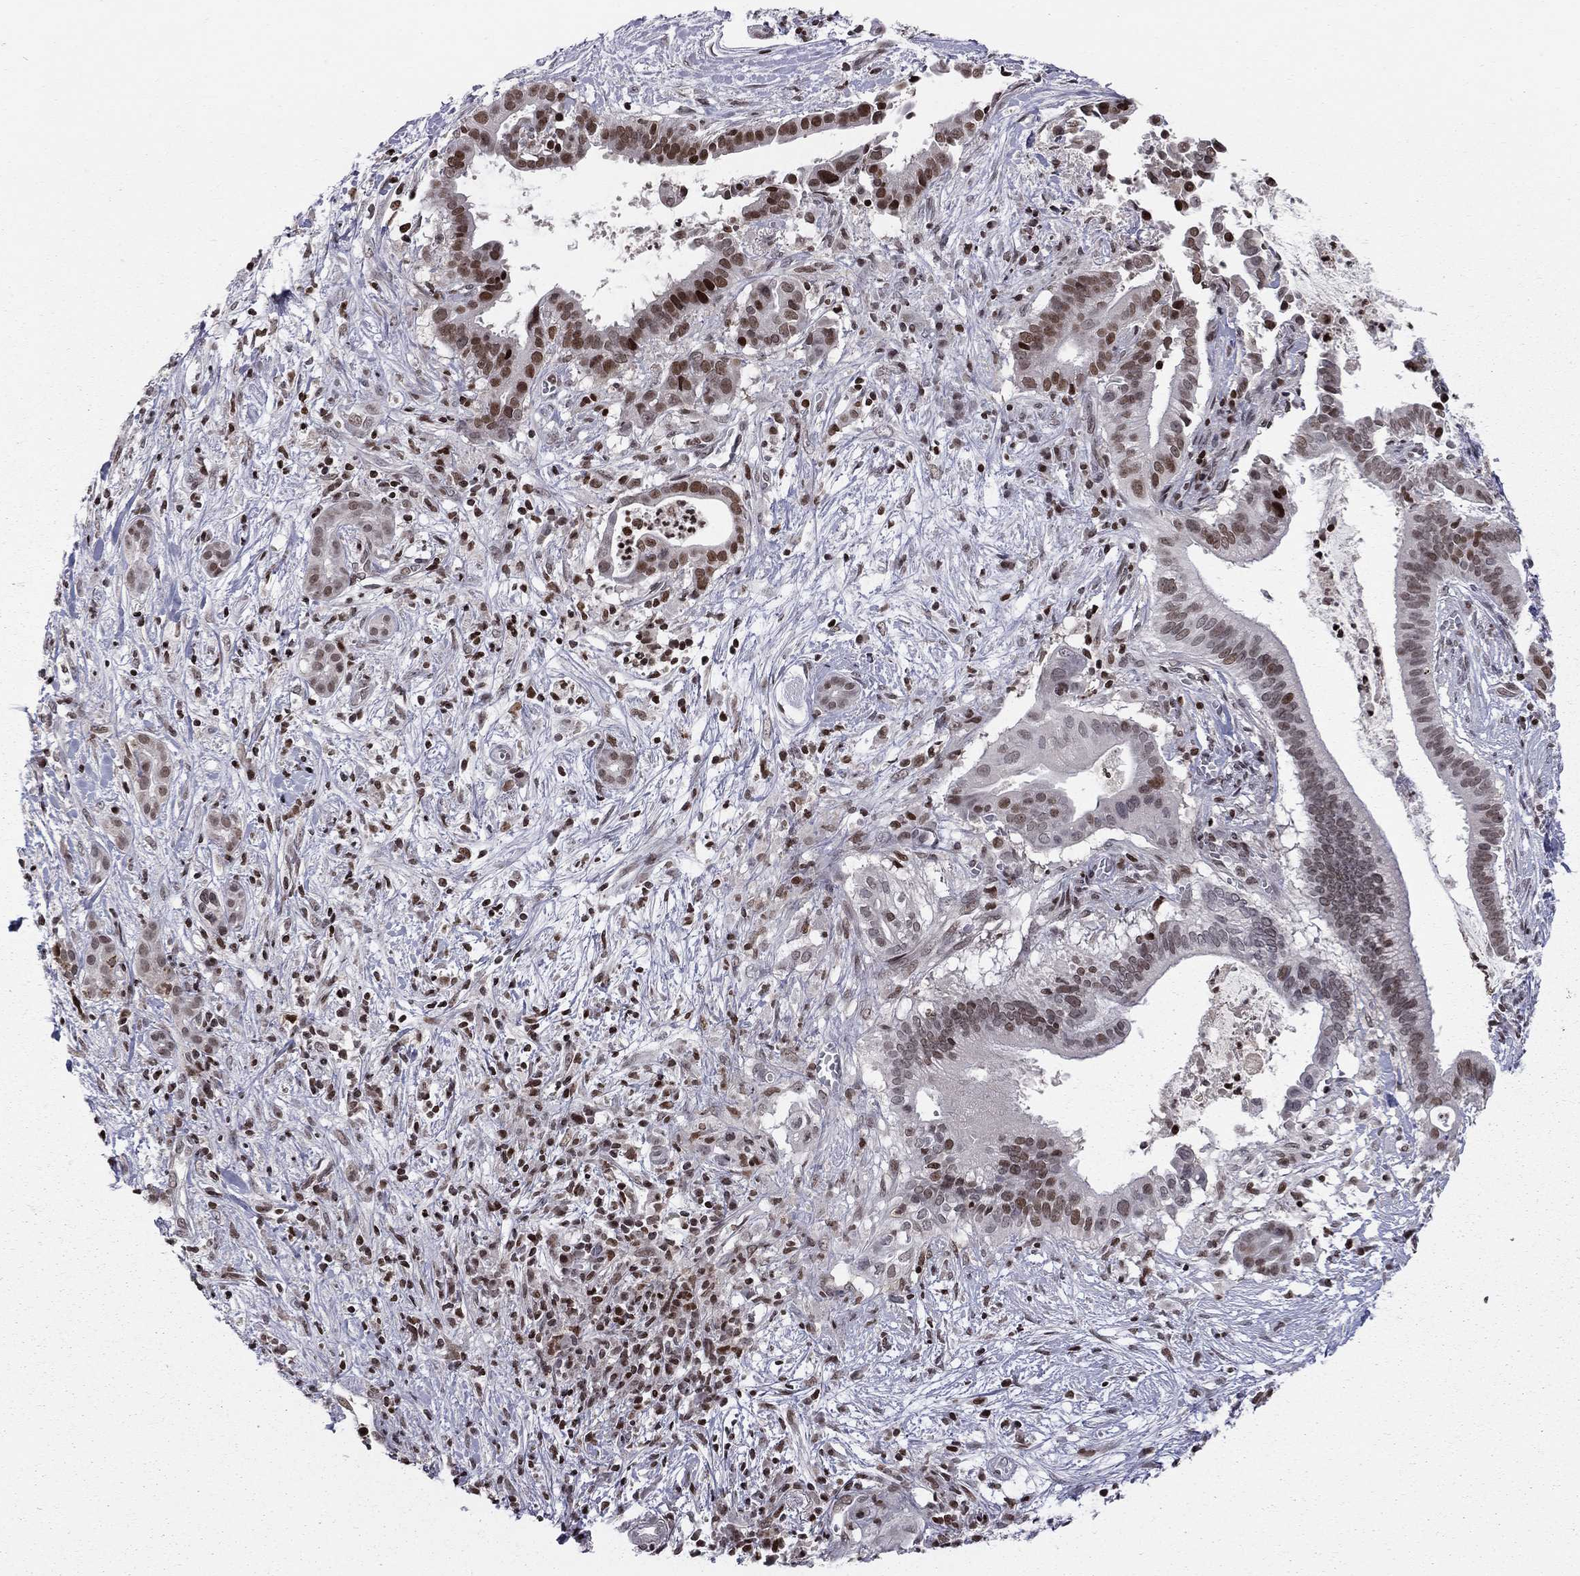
{"staining": {"intensity": "strong", "quantity": "25%-75%", "location": "nuclear"}, "tissue": "pancreatic cancer", "cell_type": "Tumor cells", "image_type": "cancer", "snomed": [{"axis": "morphology", "description": "Adenocarcinoma, NOS"}, {"axis": "topography", "description": "Pancreas"}], "caption": "The photomicrograph exhibits a brown stain indicating the presence of a protein in the nuclear of tumor cells in adenocarcinoma (pancreatic).", "gene": "RNASEH2C", "patient": {"sex": "male", "age": 61}}